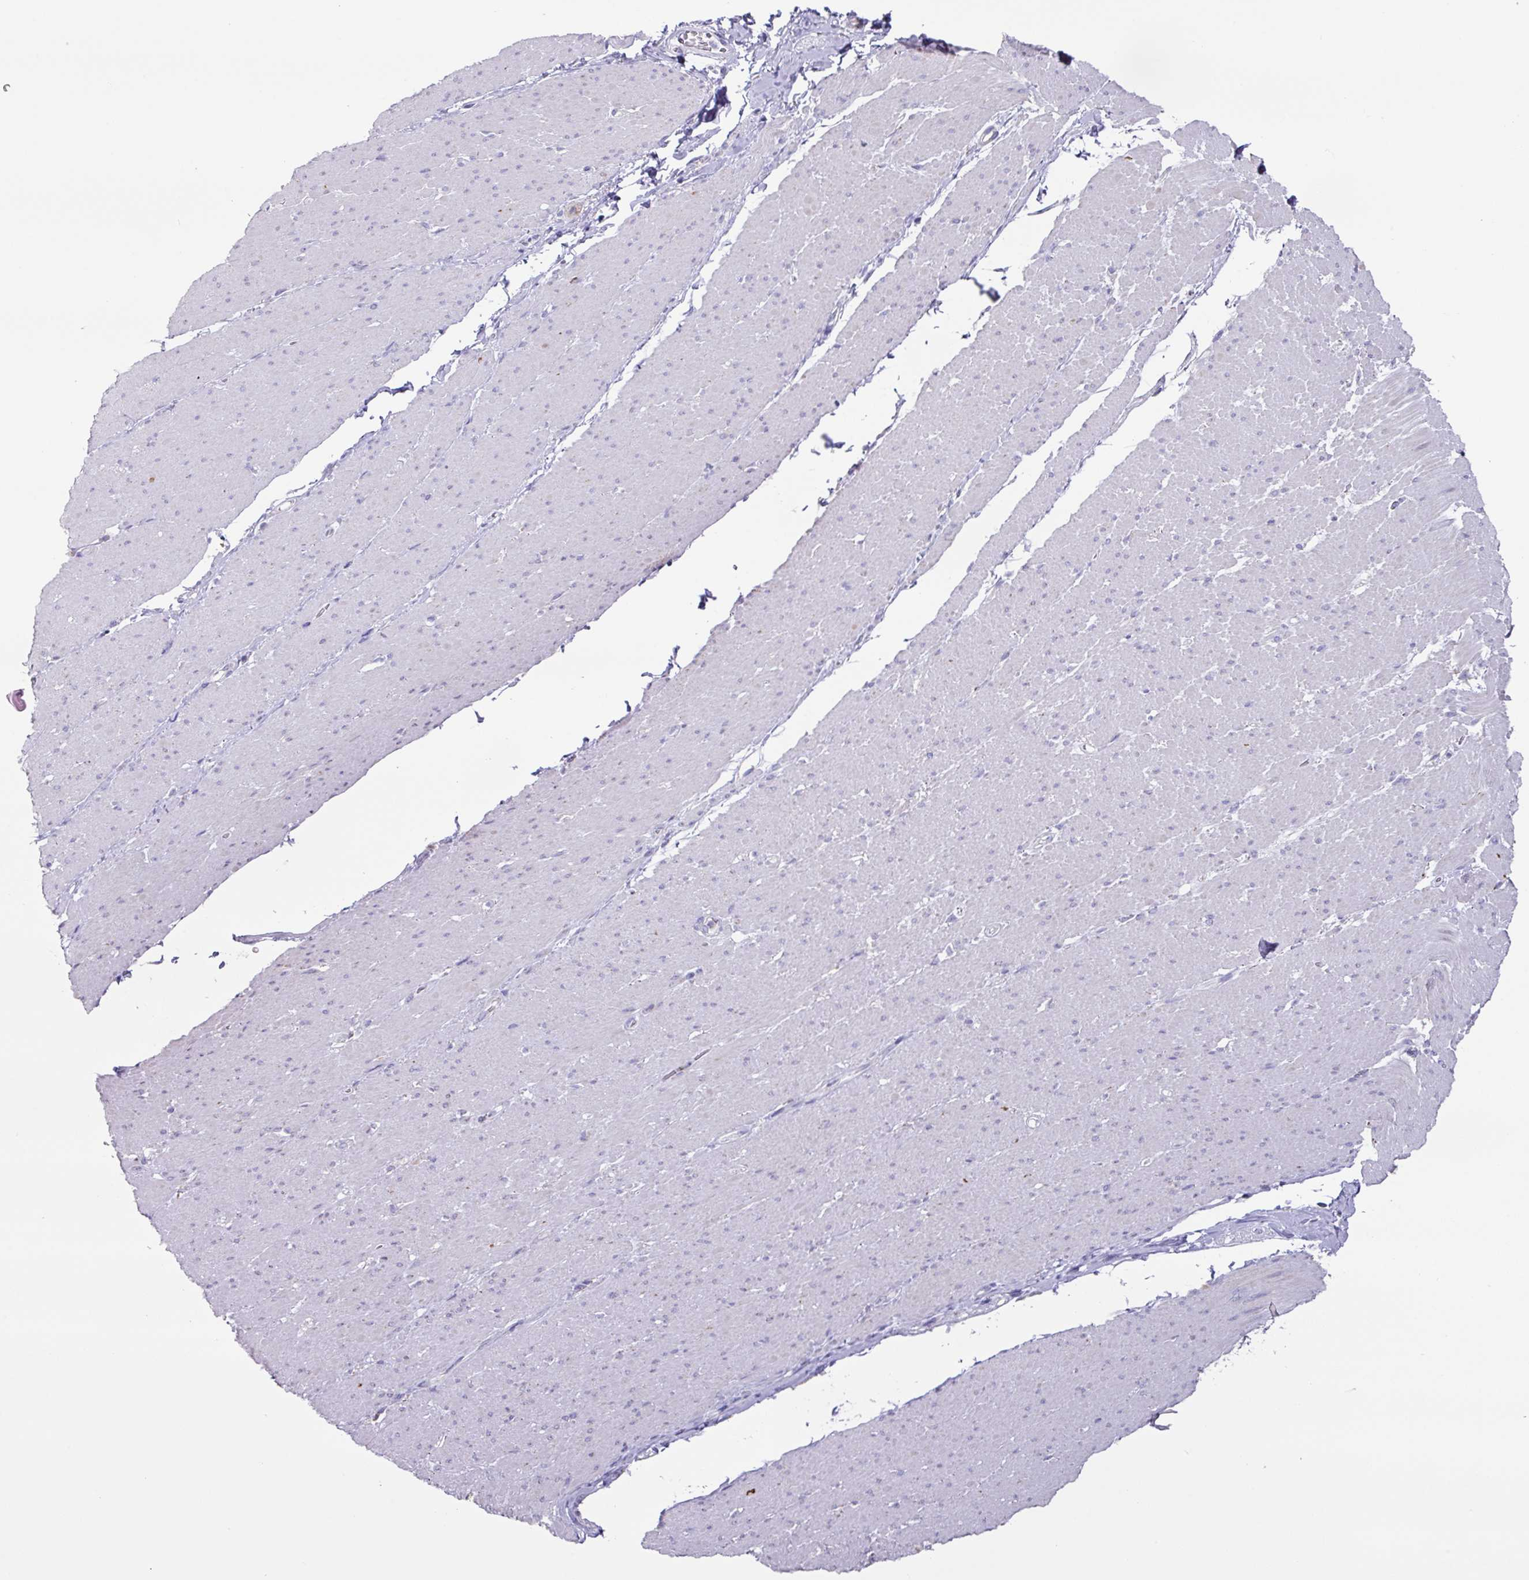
{"staining": {"intensity": "negative", "quantity": "none", "location": "none"}, "tissue": "smooth muscle", "cell_type": "Smooth muscle cells", "image_type": "normal", "snomed": [{"axis": "morphology", "description": "Normal tissue, NOS"}, {"axis": "topography", "description": "Smooth muscle"}, {"axis": "topography", "description": "Rectum"}], "caption": "Smooth muscle cells are negative for brown protein staining in unremarkable smooth muscle. Brightfield microscopy of immunohistochemistry stained with DAB (brown) and hematoxylin (blue), captured at high magnification.", "gene": "MT", "patient": {"sex": "male", "age": 53}}